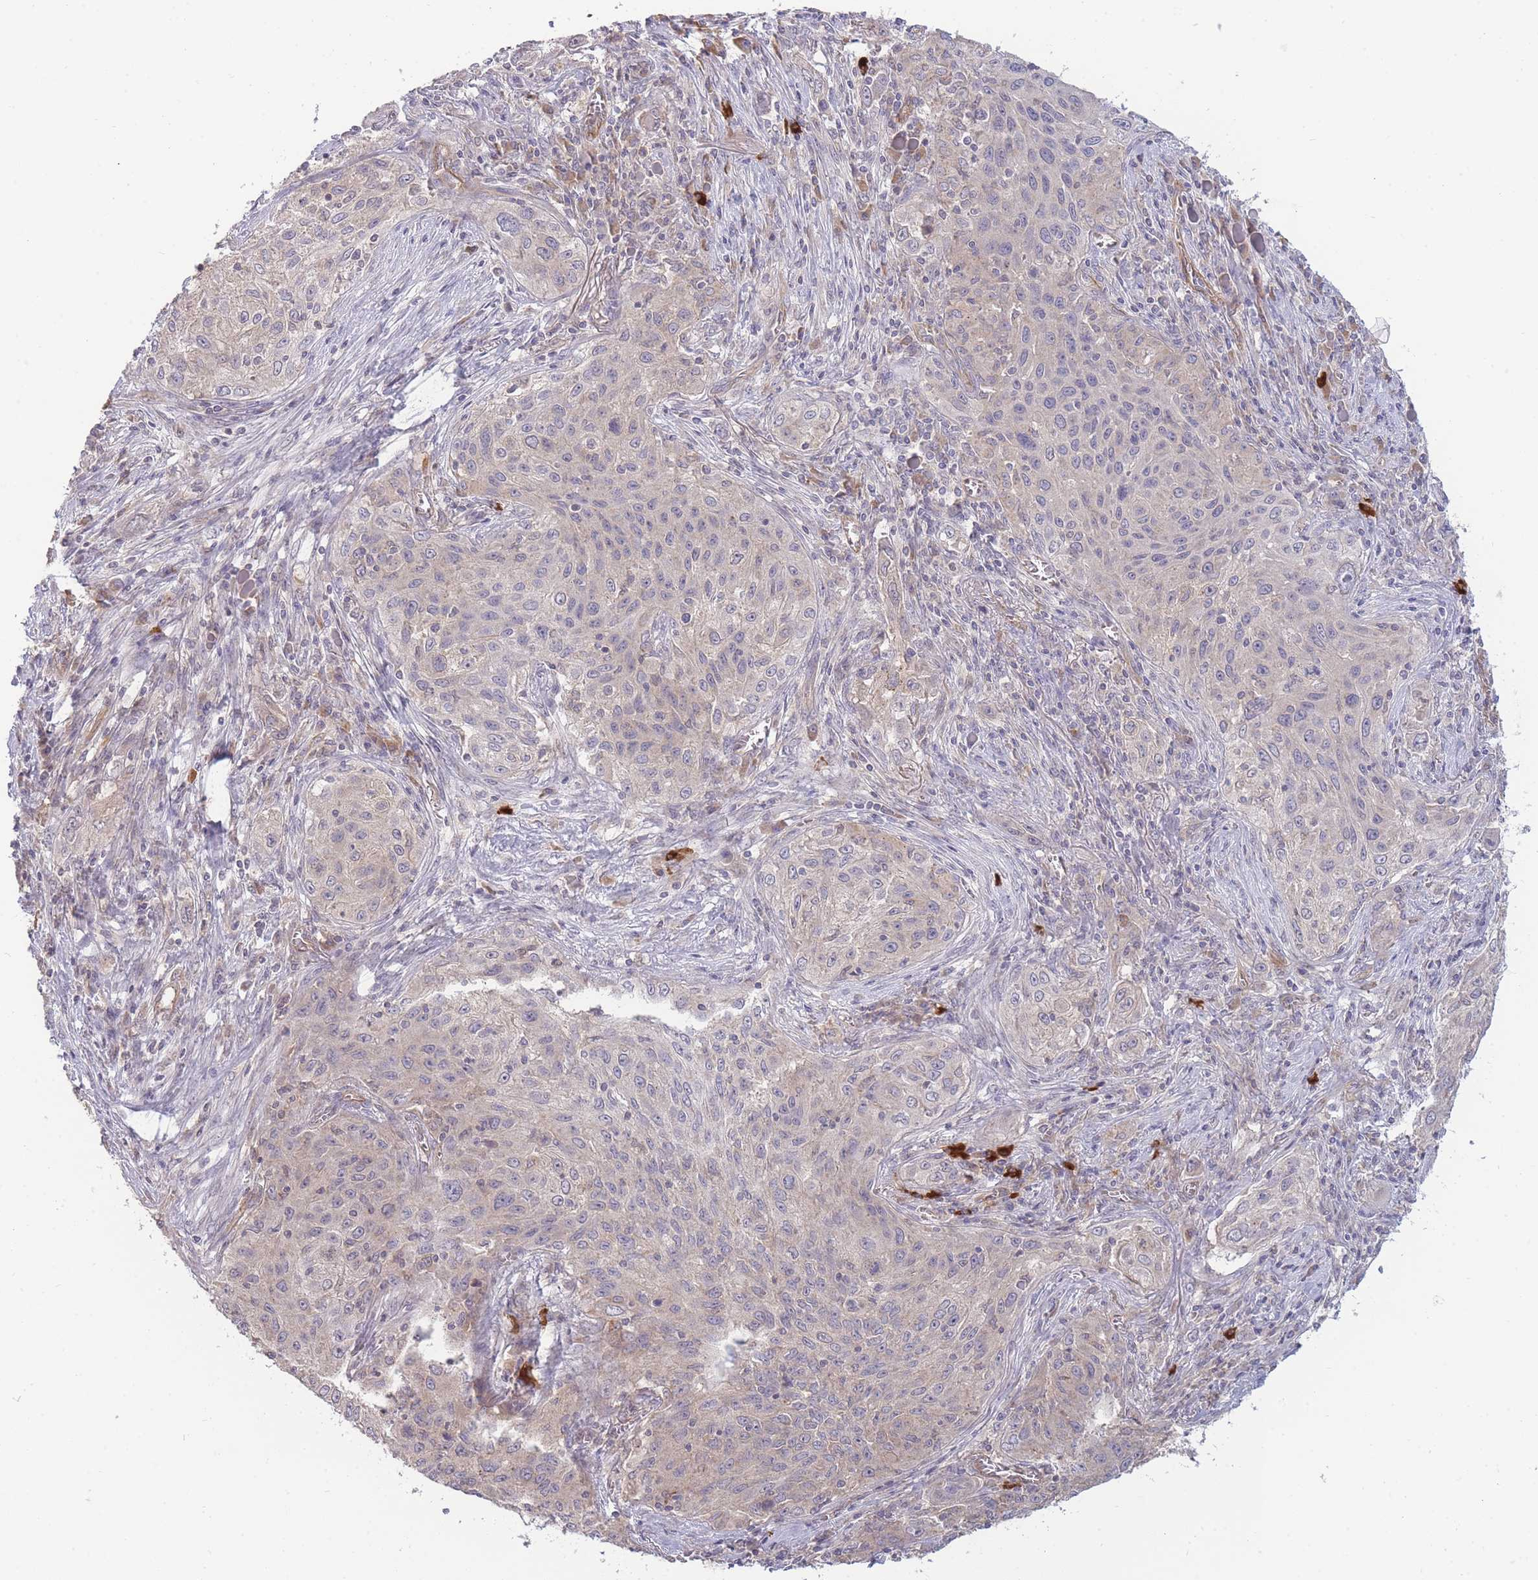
{"staining": {"intensity": "weak", "quantity": "<25%", "location": "cytoplasmic/membranous"}, "tissue": "lung cancer", "cell_type": "Tumor cells", "image_type": "cancer", "snomed": [{"axis": "morphology", "description": "Squamous cell carcinoma, NOS"}, {"axis": "topography", "description": "Lung"}], "caption": "The histopathology image shows no staining of tumor cells in lung cancer (squamous cell carcinoma).", "gene": "NDUFAF5", "patient": {"sex": "female", "age": 69}}